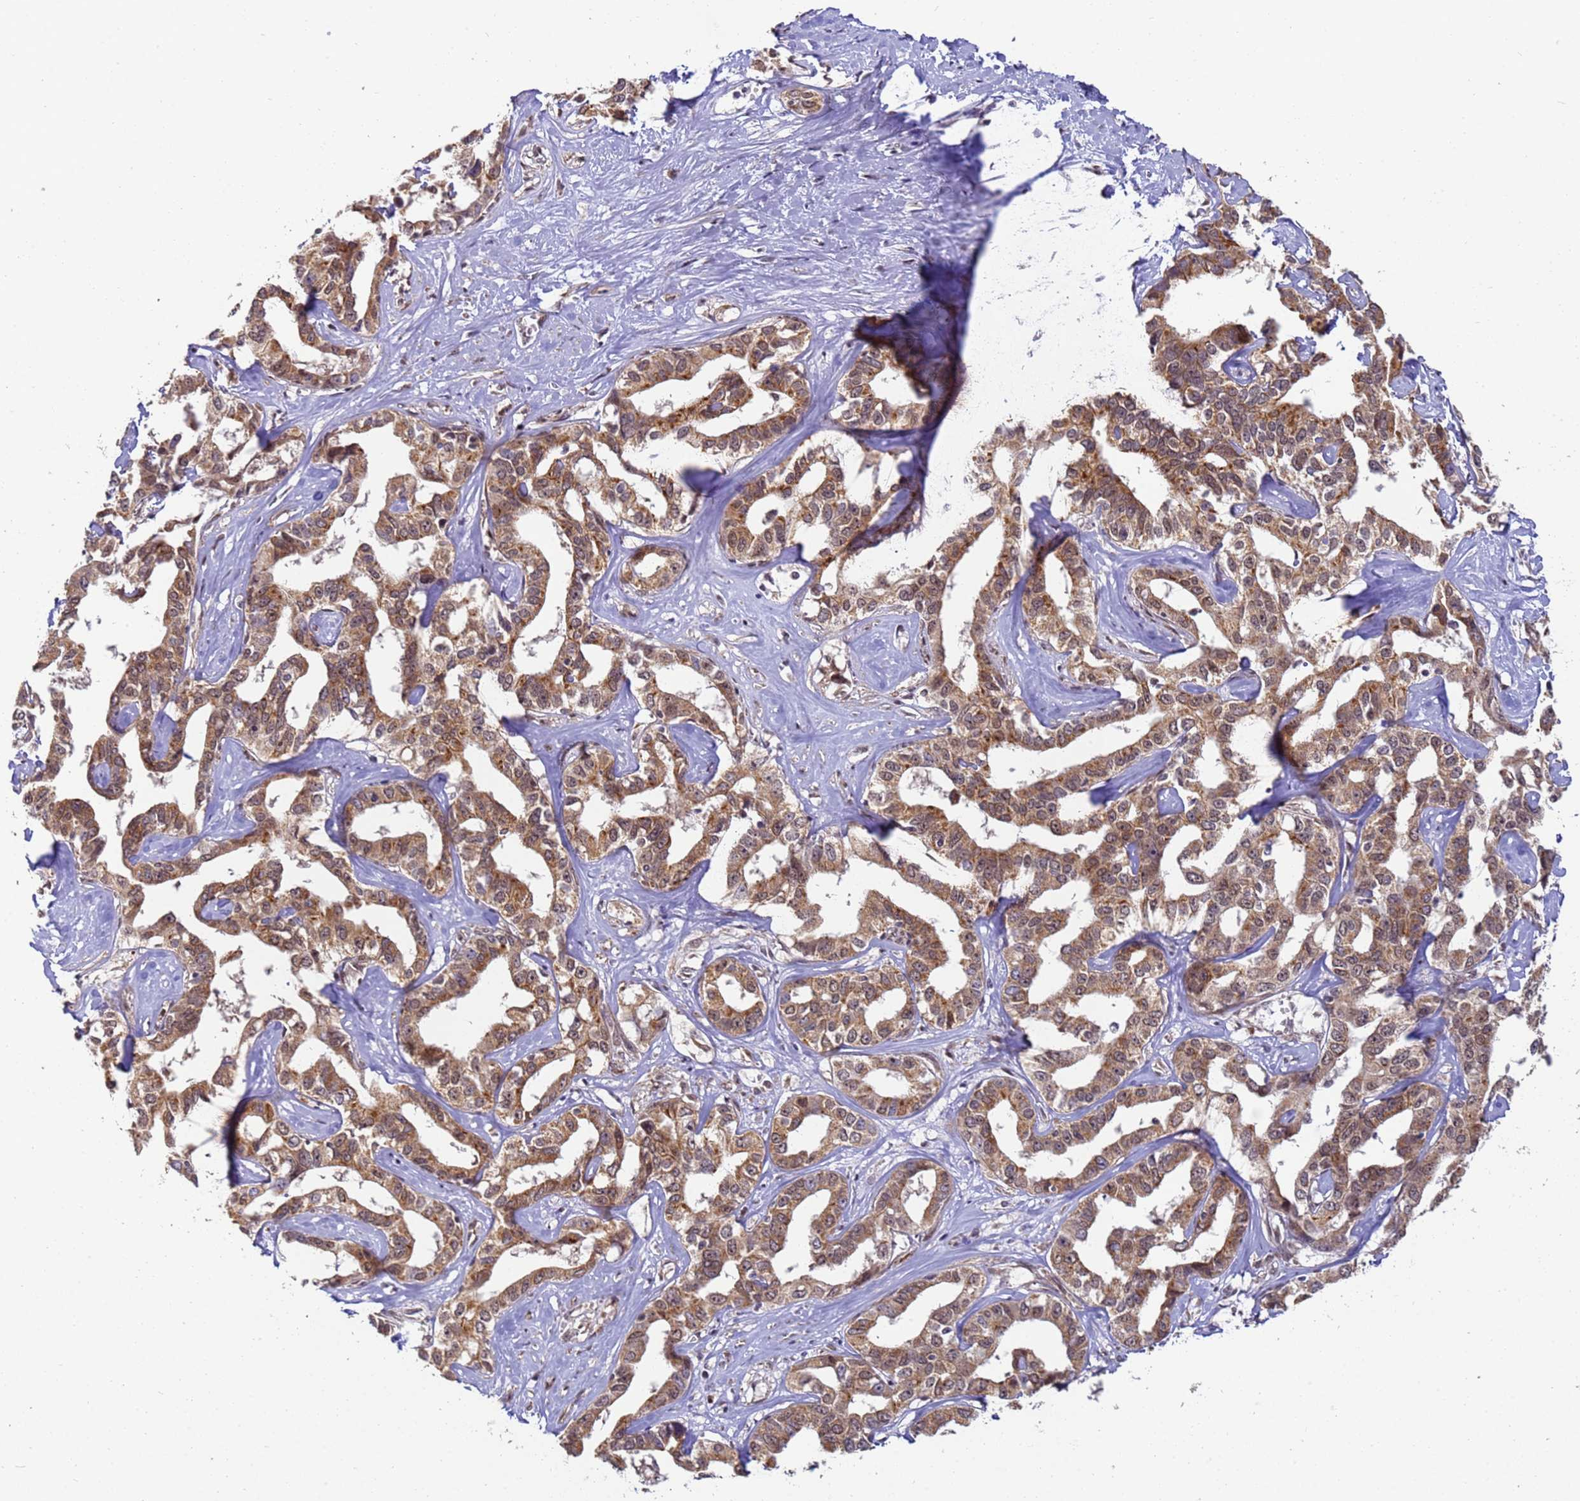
{"staining": {"intensity": "moderate", "quantity": ">75%", "location": "cytoplasmic/membranous"}, "tissue": "liver cancer", "cell_type": "Tumor cells", "image_type": "cancer", "snomed": [{"axis": "morphology", "description": "Cholangiocarcinoma"}, {"axis": "topography", "description": "Liver"}], "caption": "This is an image of immunohistochemistry (IHC) staining of liver cancer (cholangiocarcinoma), which shows moderate expression in the cytoplasmic/membranous of tumor cells.", "gene": "RAPGEF3", "patient": {"sex": "male", "age": 59}}